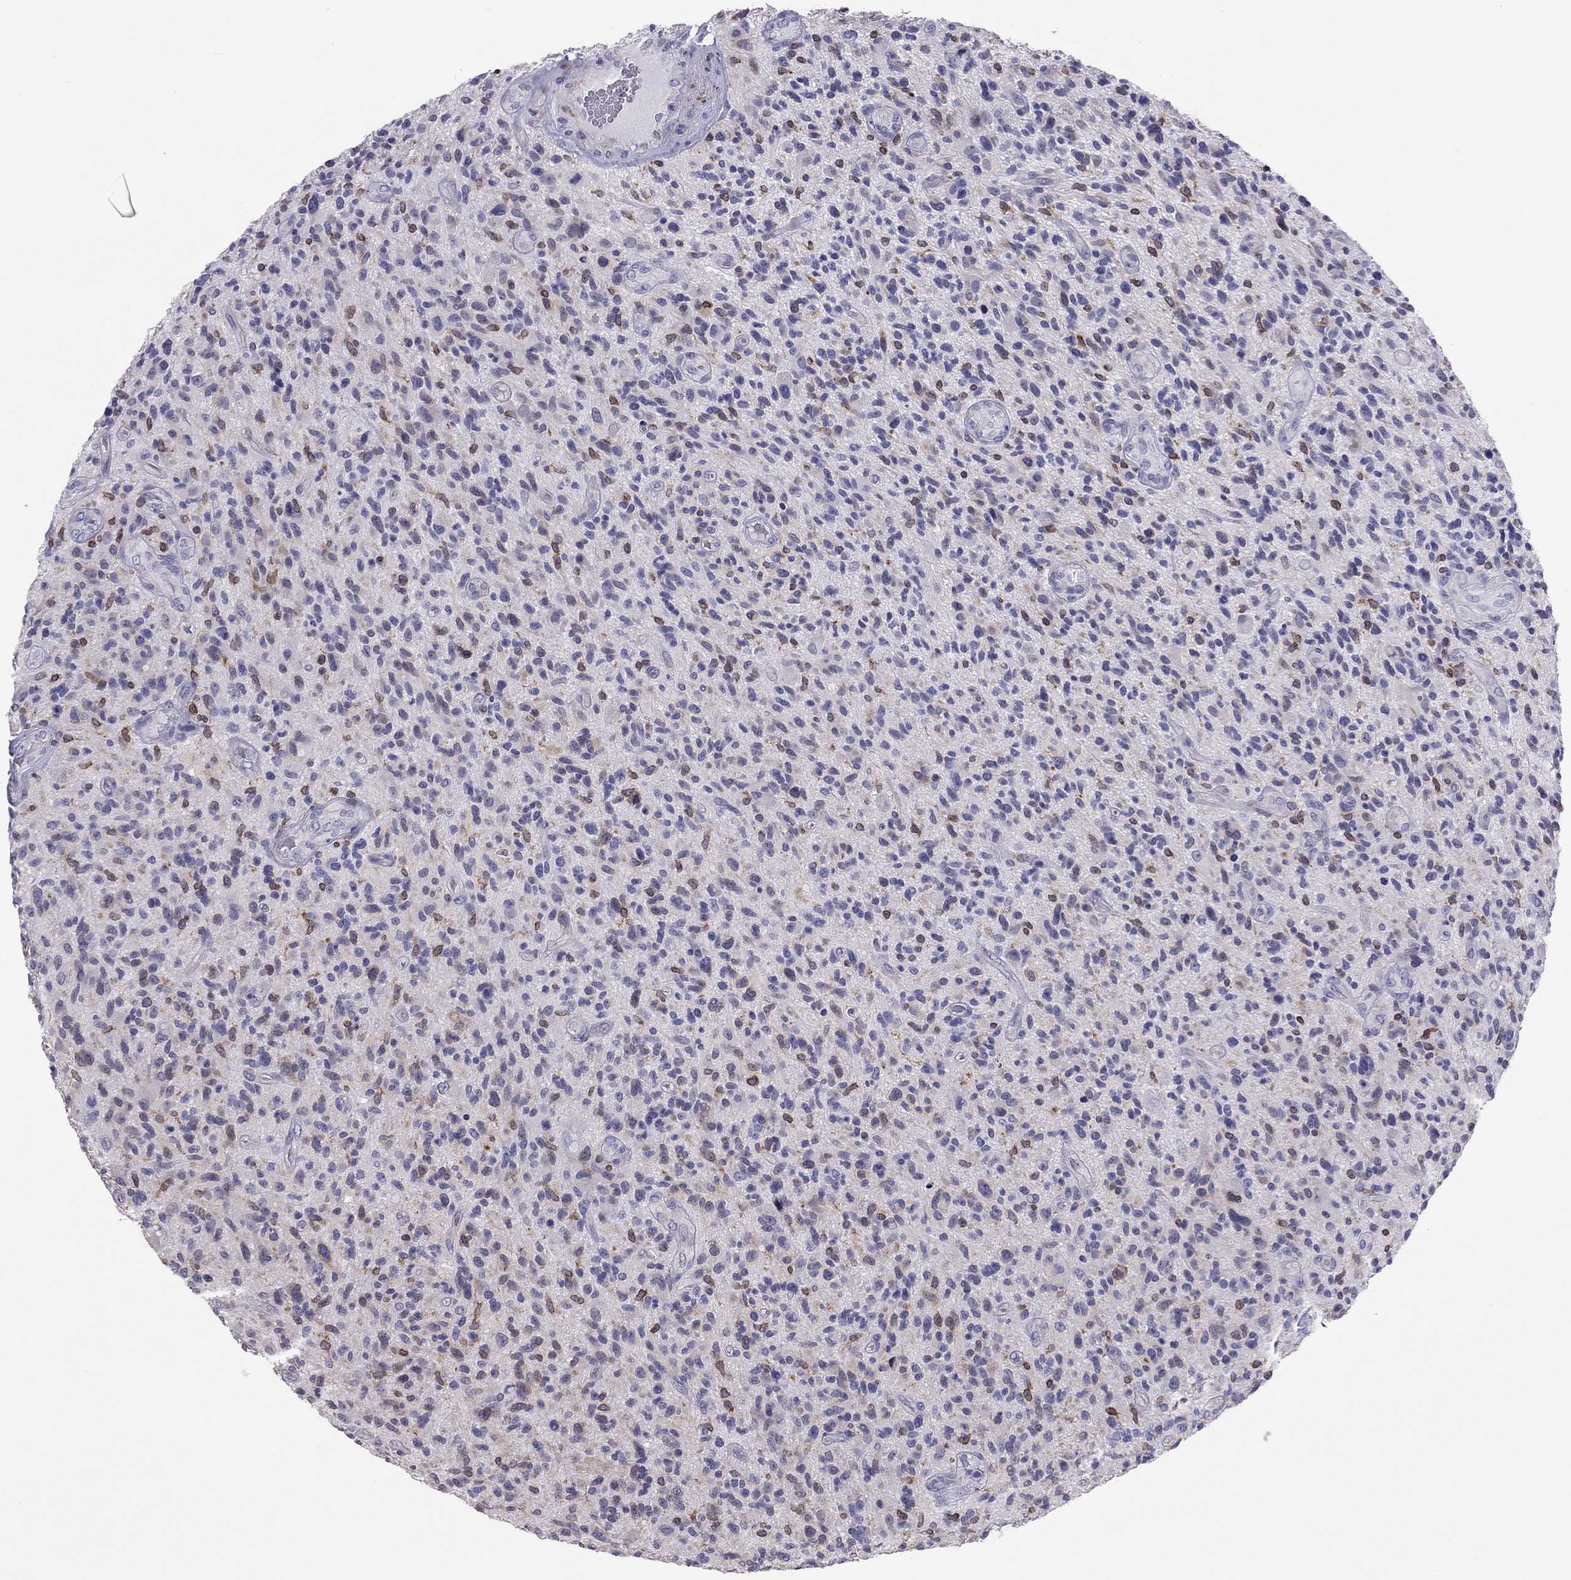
{"staining": {"intensity": "negative", "quantity": "none", "location": "none"}, "tissue": "glioma", "cell_type": "Tumor cells", "image_type": "cancer", "snomed": [{"axis": "morphology", "description": "Glioma, malignant, High grade"}, {"axis": "topography", "description": "Brain"}], "caption": "Tumor cells are negative for brown protein staining in malignant glioma (high-grade).", "gene": "ADORA2A", "patient": {"sex": "male", "age": 47}}